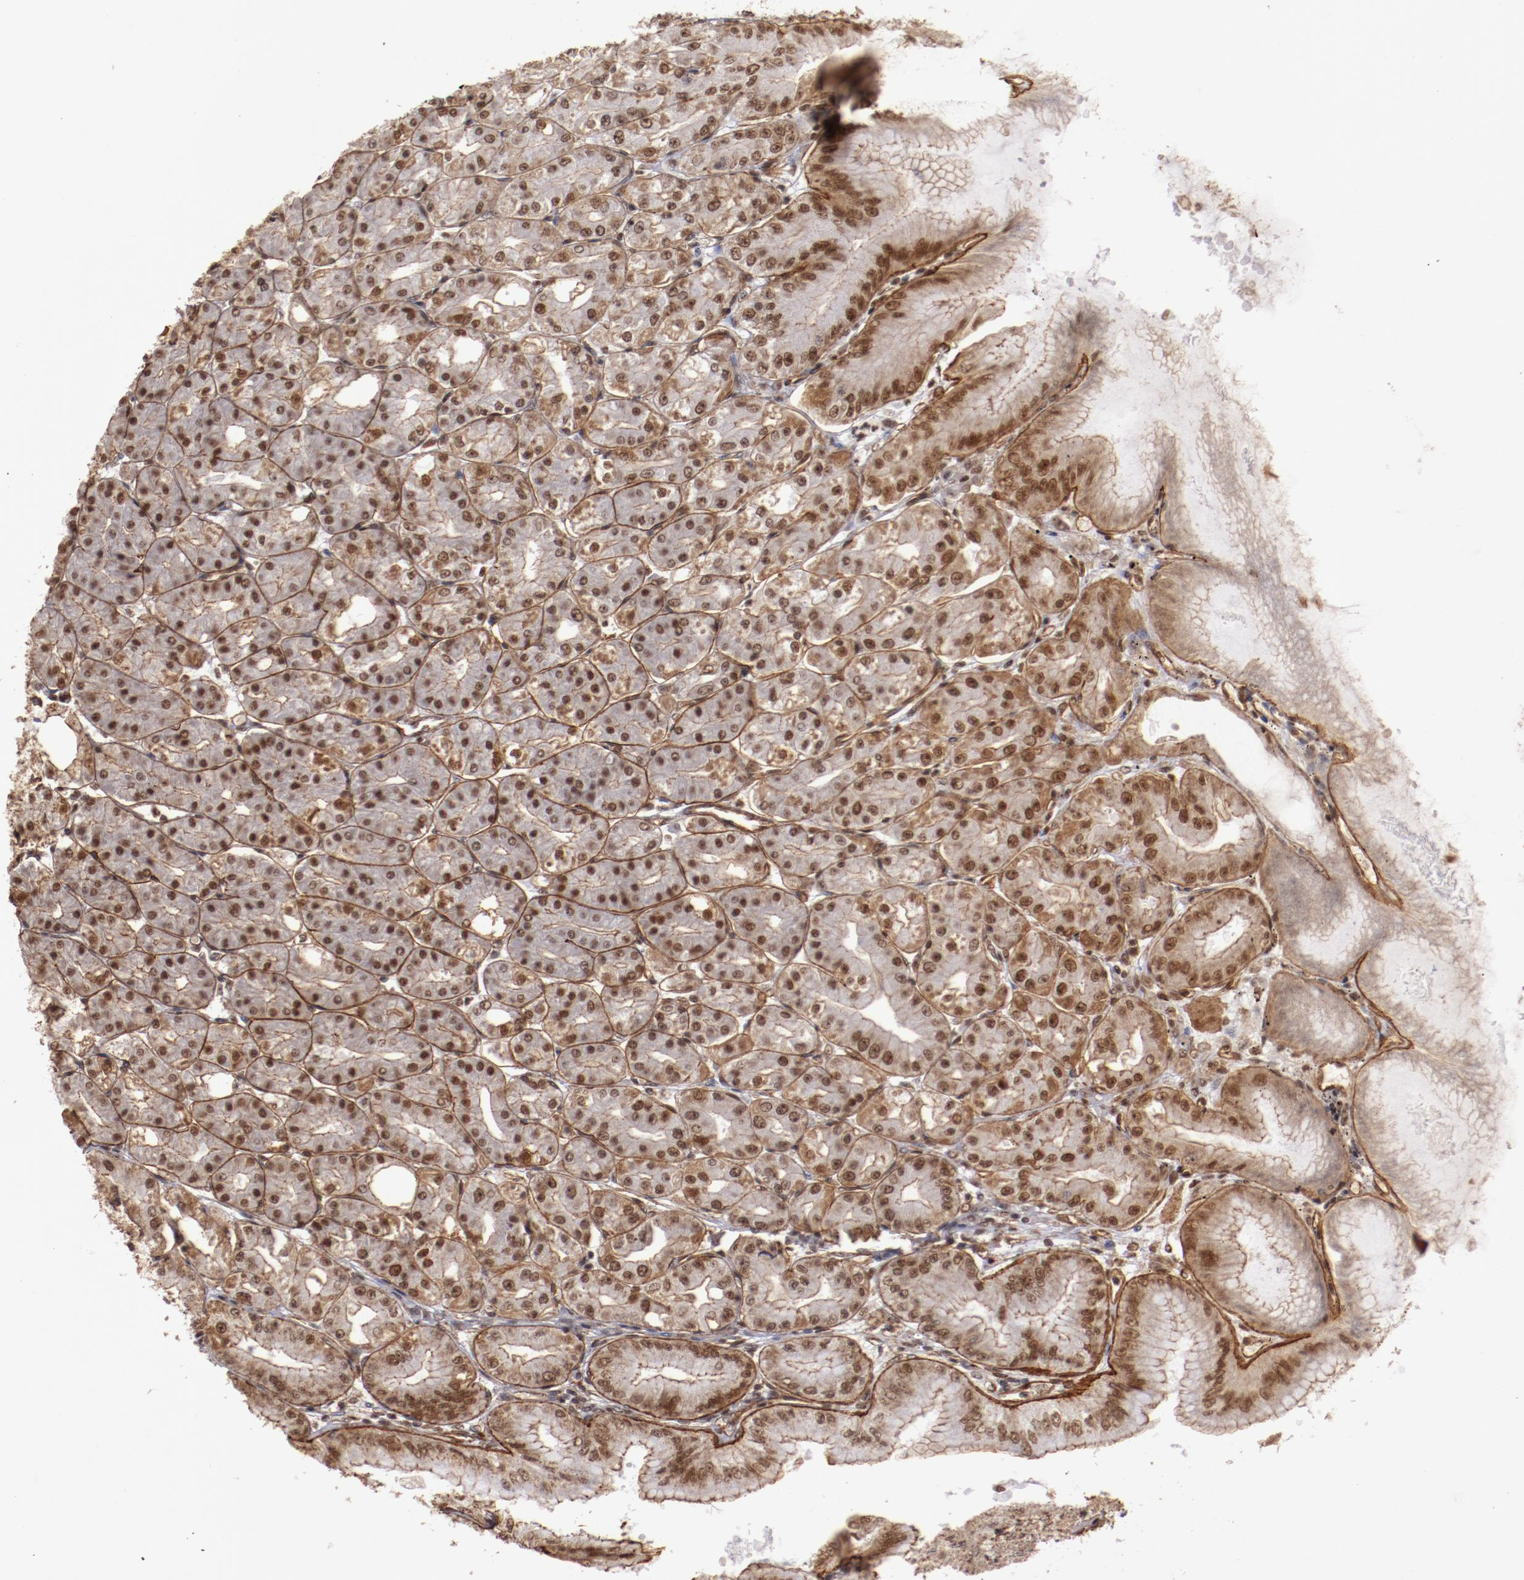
{"staining": {"intensity": "strong", "quantity": ">75%", "location": "nuclear"}, "tissue": "stomach", "cell_type": "Glandular cells", "image_type": "normal", "snomed": [{"axis": "morphology", "description": "Normal tissue, NOS"}, {"axis": "topography", "description": "Stomach, lower"}], "caption": "Stomach stained for a protein (brown) reveals strong nuclear positive staining in about >75% of glandular cells.", "gene": "STAG2", "patient": {"sex": "male", "age": 71}}